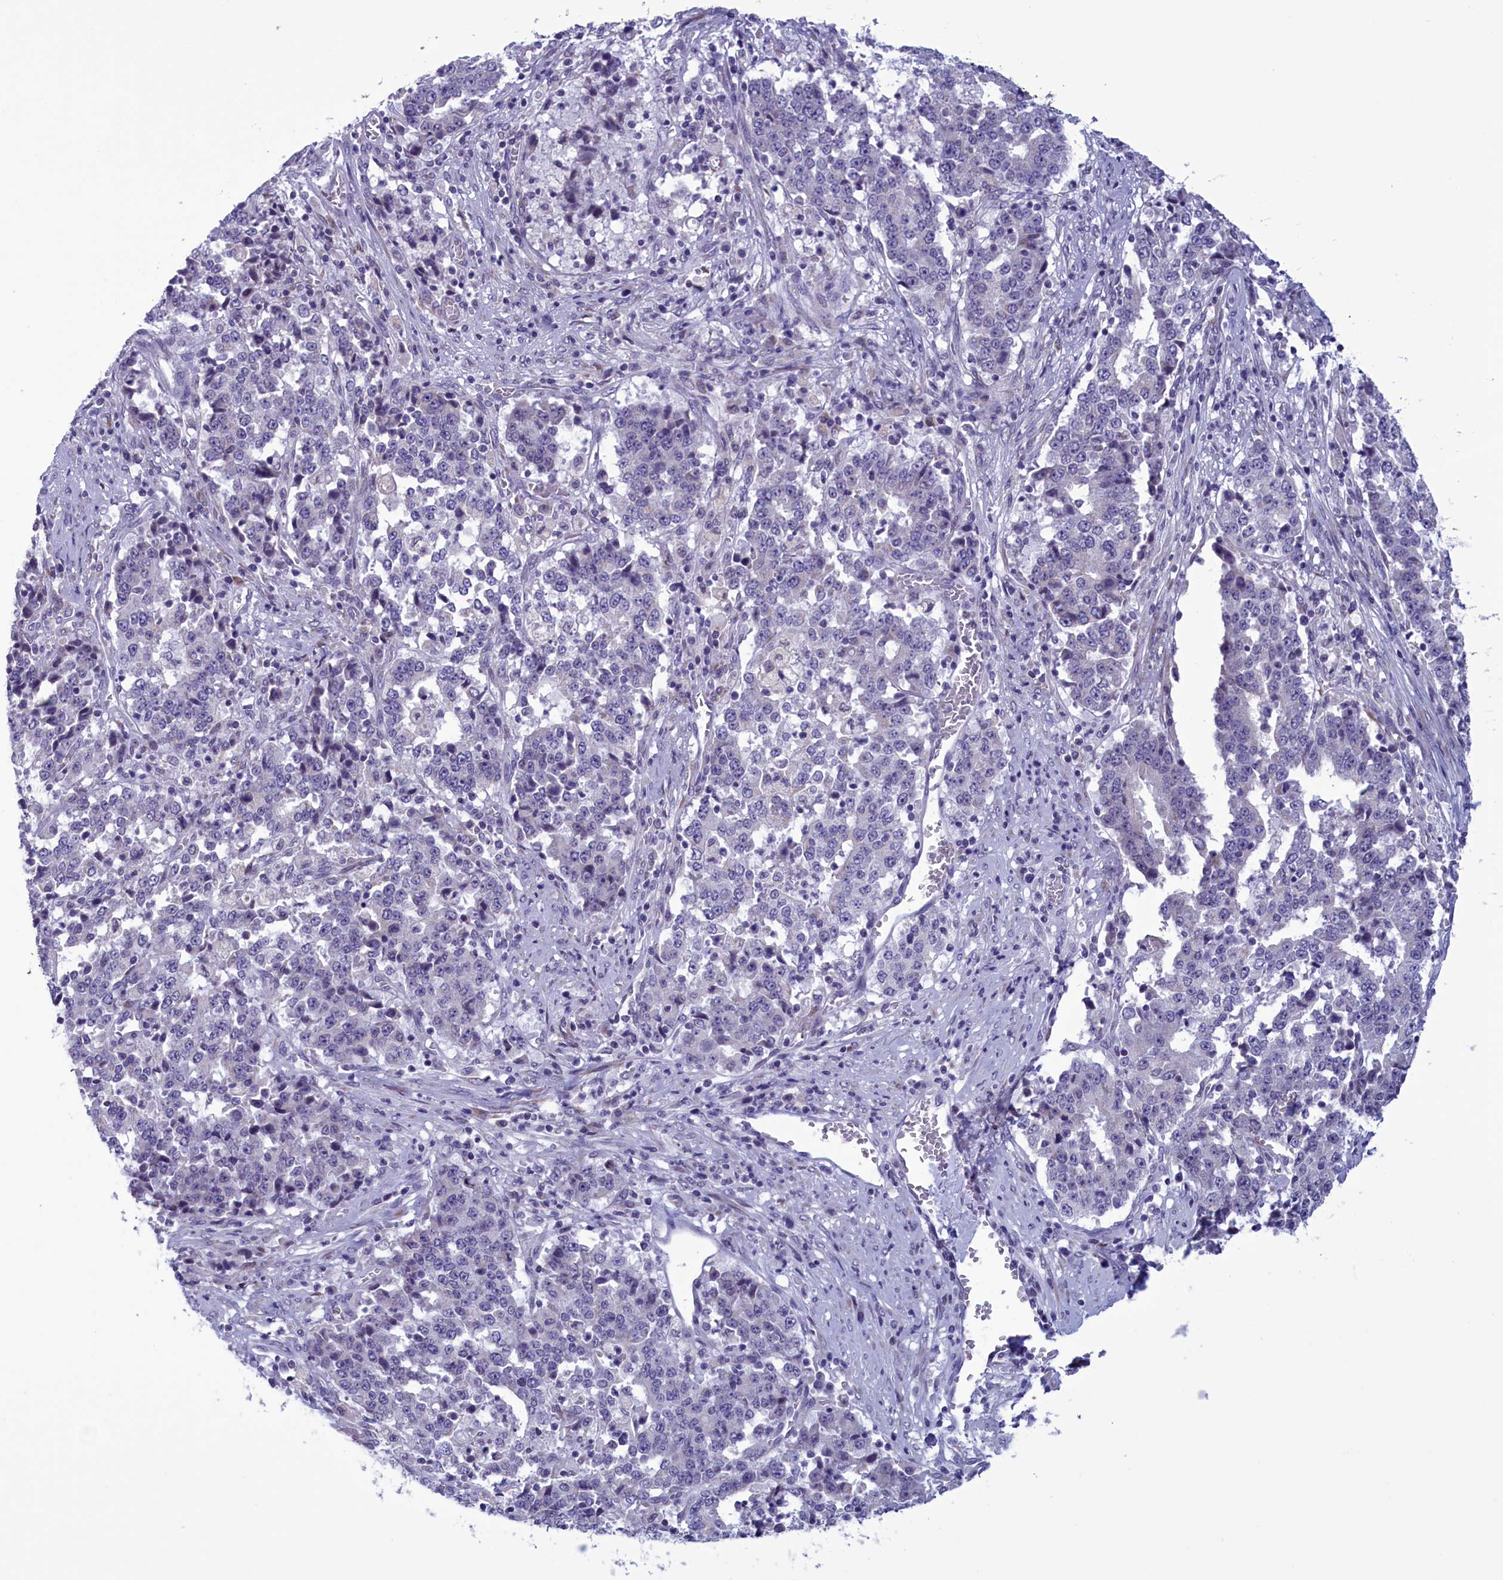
{"staining": {"intensity": "negative", "quantity": "none", "location": "none"}, "tissue": "stomach cancer", "cell_type": "Tumor cells", "image_type": "cancer", "snomed": [{"axis": "morphology", "description": "Adenocarcinoma, NOS"}, {"axis": "topography", "description": "Stomach"}], "caption": "This is an IHC image of stomach cancer (adenocarcinoma). There is no expression in tumor cells.", "gene": "PARS2", "patient": {"sex": "male", "age": 59}}